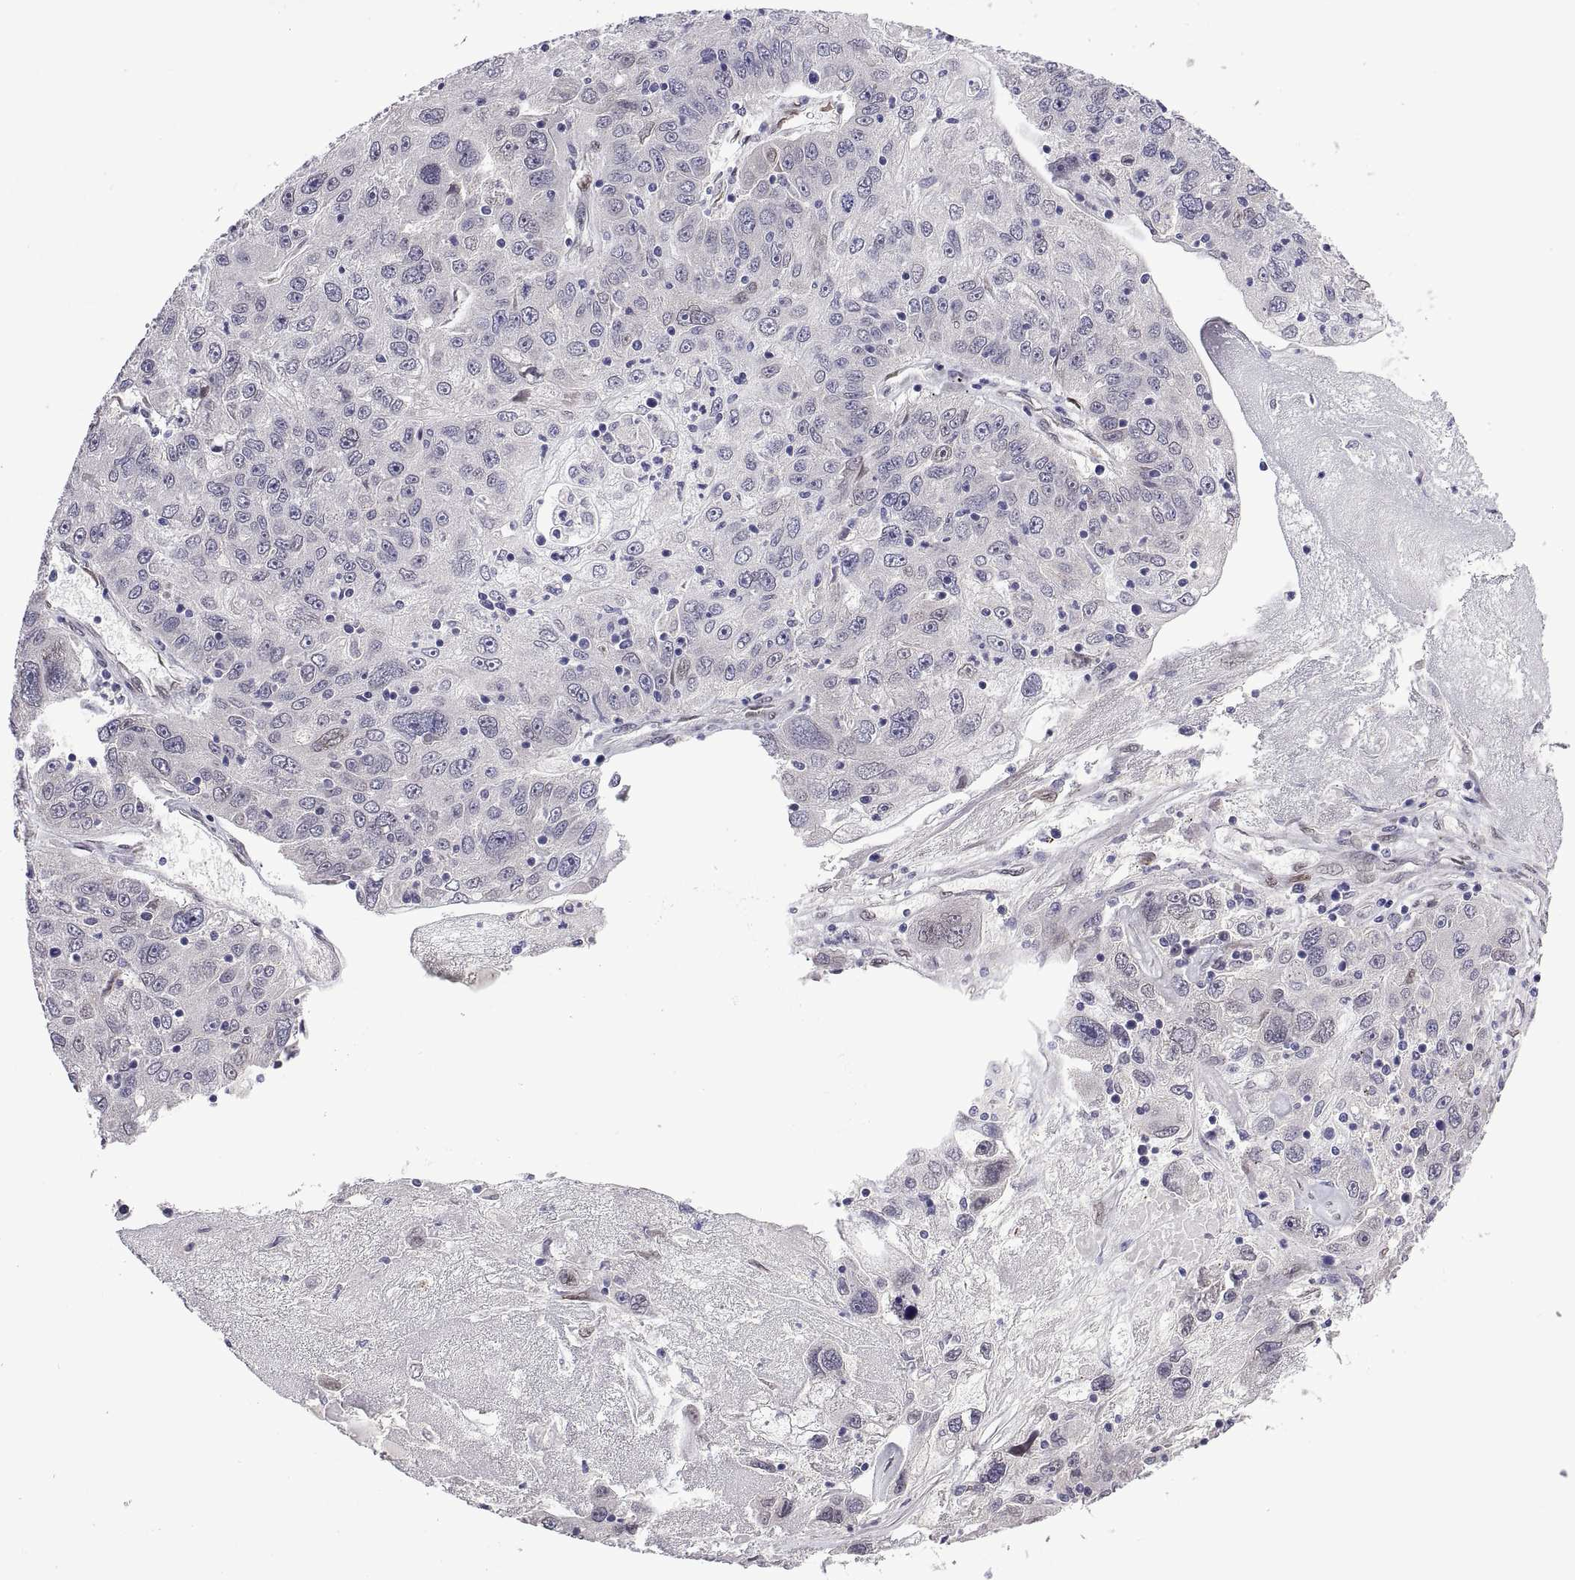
{"staining": {"intensity": "negative", "quantity": "none", "location": "none"}, "tissue": "stomach cancer", "cell_type": "Tumor cells", "image_type": "cancer", "snomed": [{"axis": "morphology", "description": "Adenocarcinoma, NOS"}, {"axis": "topography", "description": "Stomach"}], "caption": "This is an IHC micrograph of human stomach cancer (adenocarcinoma). There is no positivity in tumor cells.", "gene": "NR4A1", "patient": {"sex": "male", "age": 56}}